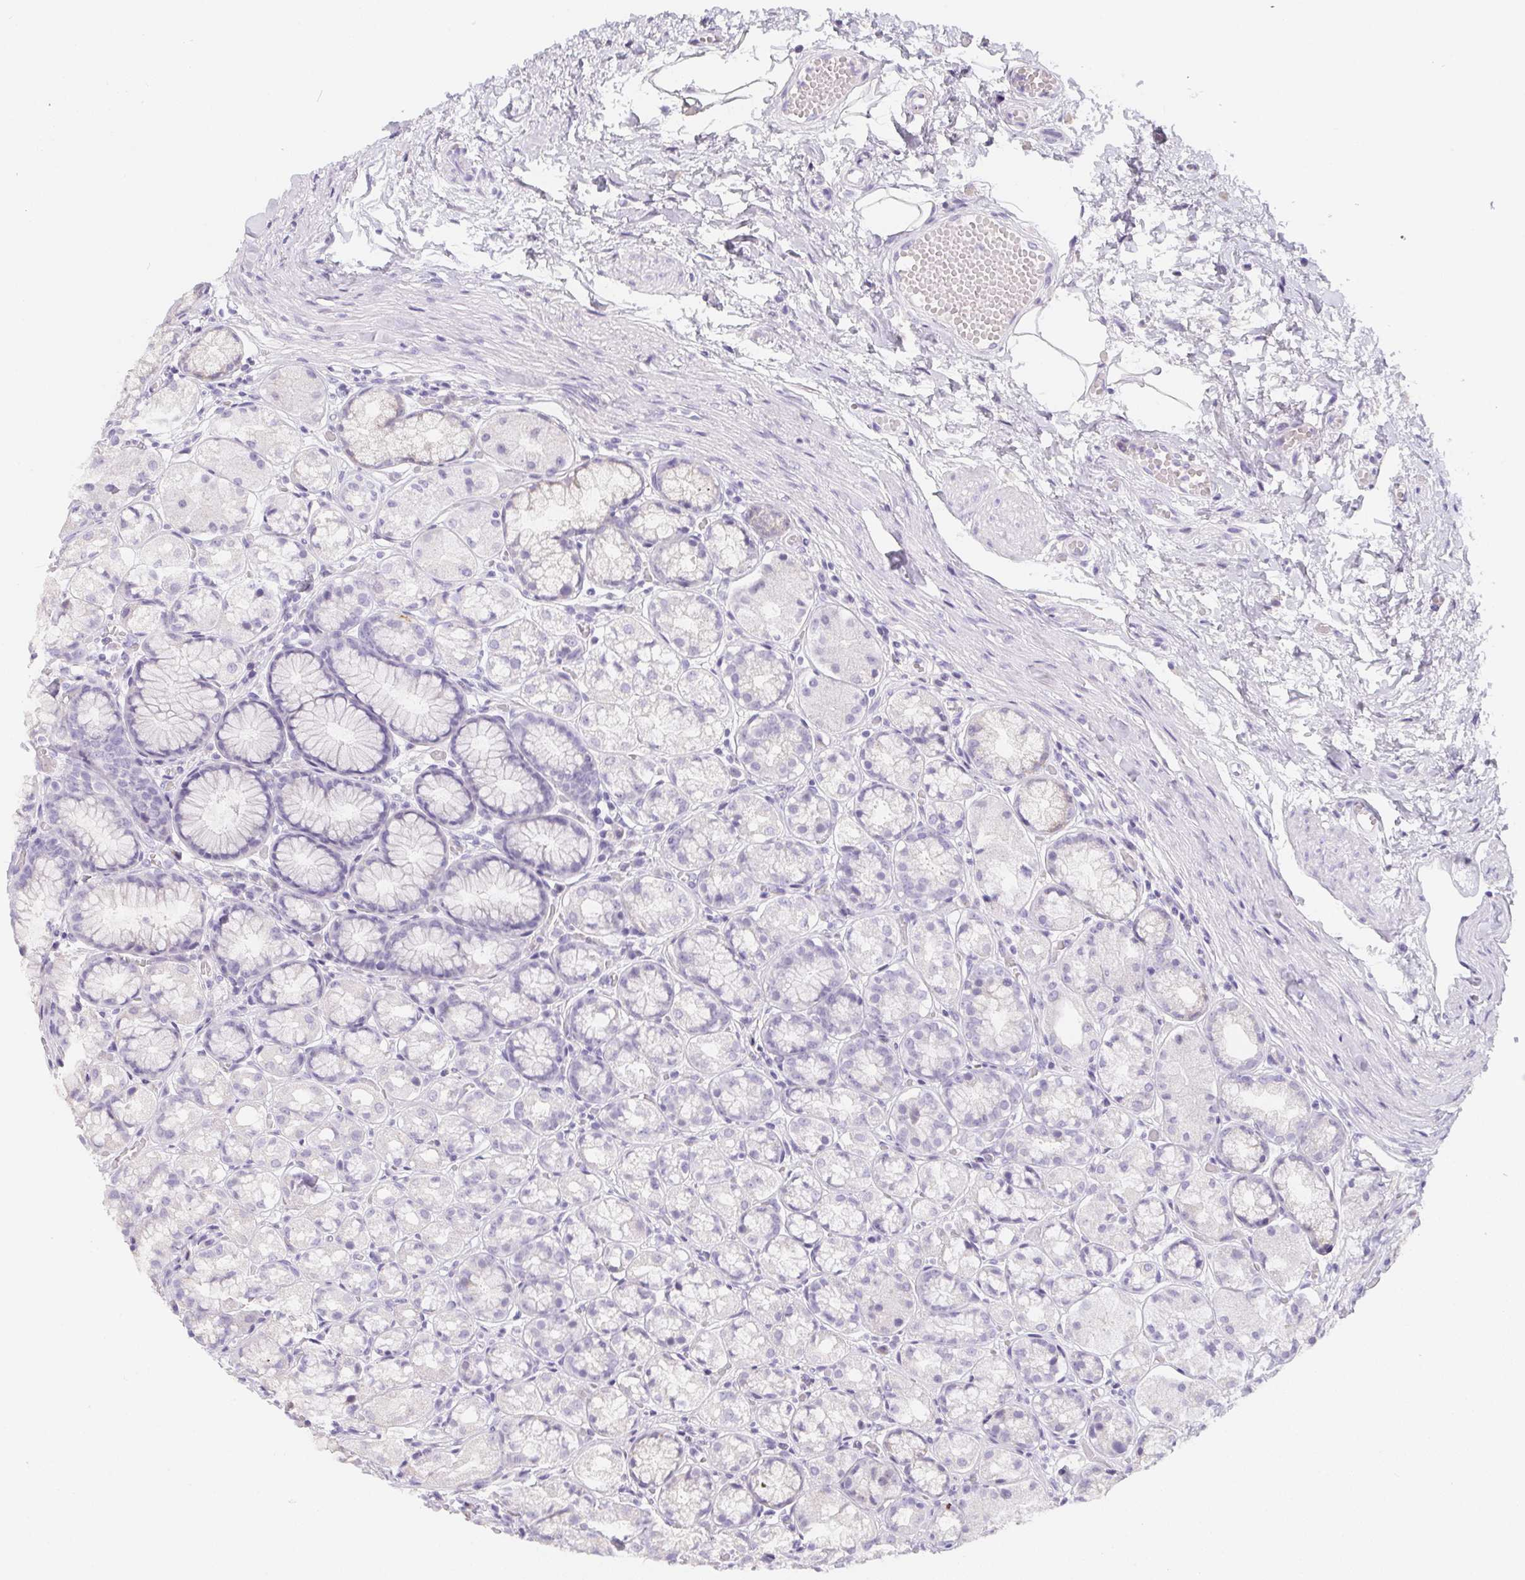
{"staining": {"intensity": "negative", "quantity": "none", "location": "none"}, "tissue": "stomach", "cell_type": "Glandular cells", "image_type": "normal", "snomed": [{"axis": "morphology", "description": "Normal tissue, NOS"}, {"axis": "topography", "description": "Stomach"}], "caption": "Immunohistochemistry of benign human stomach shows no positivity in glandular cells.", "gene": "MAP1A", "patient": {"sex": "male", "age": 70}}